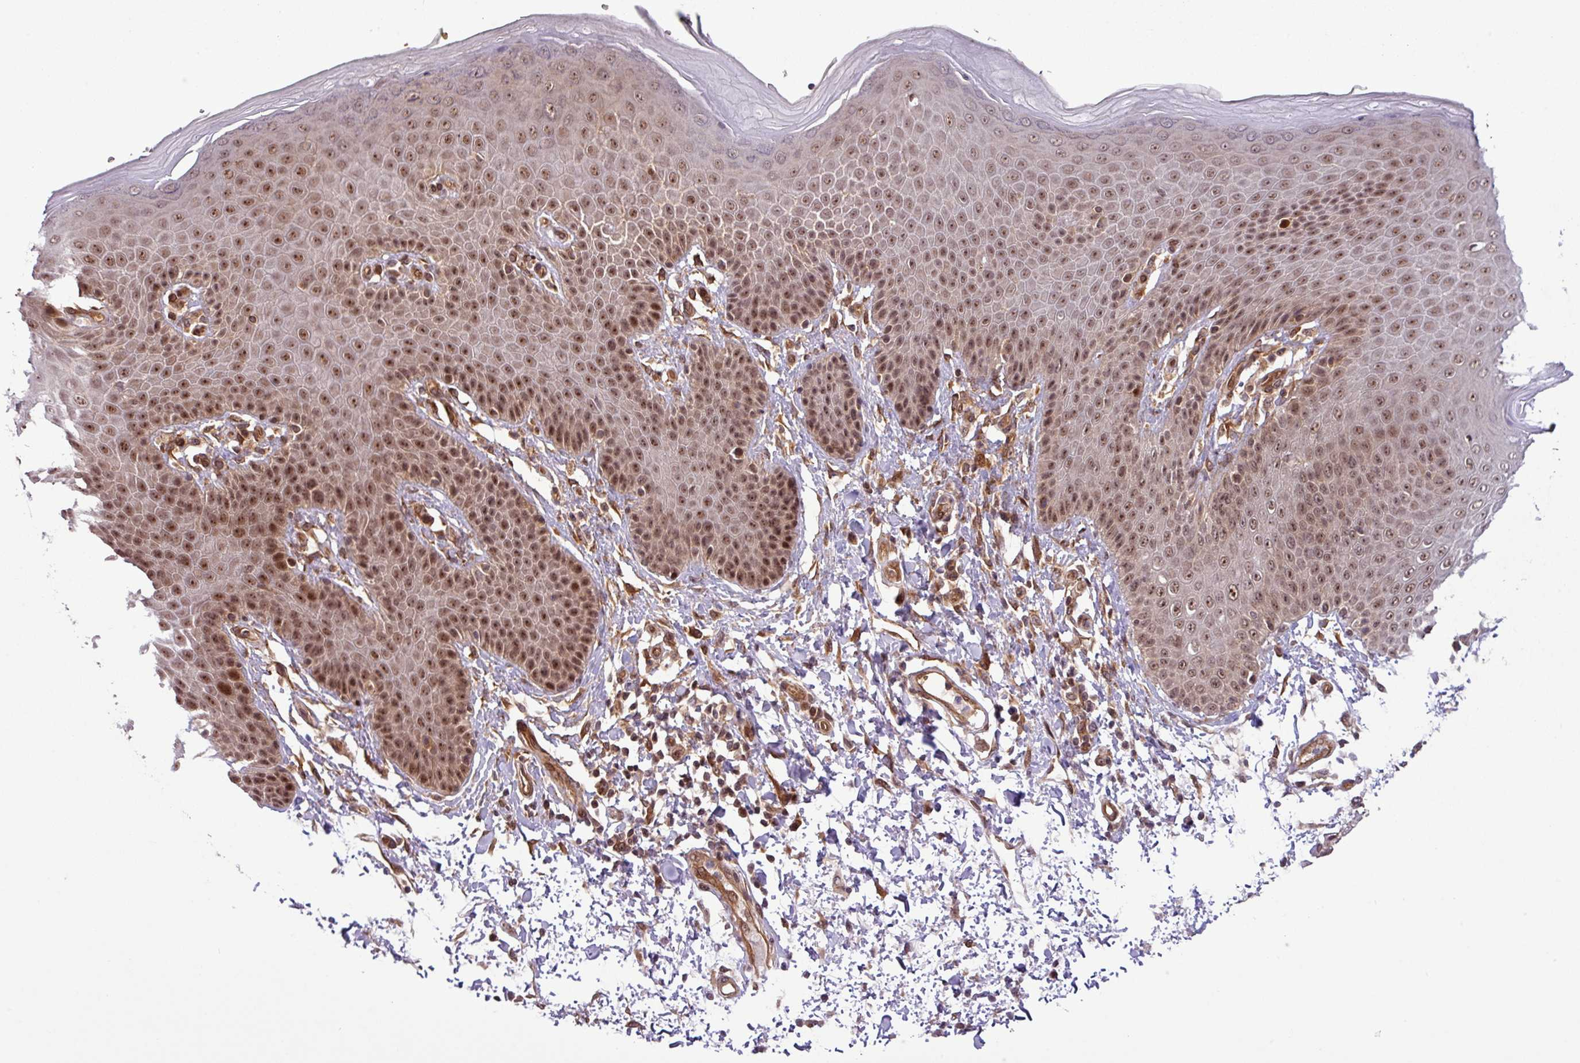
{"staining": {"intensity": "moderate", "quantity": ">75%", "location": "cytoplasmic/membranous,nuclear"}, "tissue": "skin", "cell_type": "Epidermal cells", "image_type": "normal", "snomed": [{"axis": "morphology", "description": "Normal tissue, NOS"}, {"axis": "topography", "description": "Peripheral nerve tissue"}], "caption": "High-magnification brightfield microscopy of normal skin stained with DAB (3,3'-diaminobenzidine) (brown) and counterstained with hematoxylin (blue). epidermal cells exhibit moderate cytoplasmic/membranous,nuclear positivity is identified in approximately>75% of cells.", "gene": "C7orf50", "patient": {"sex": "male", "age": 51}}